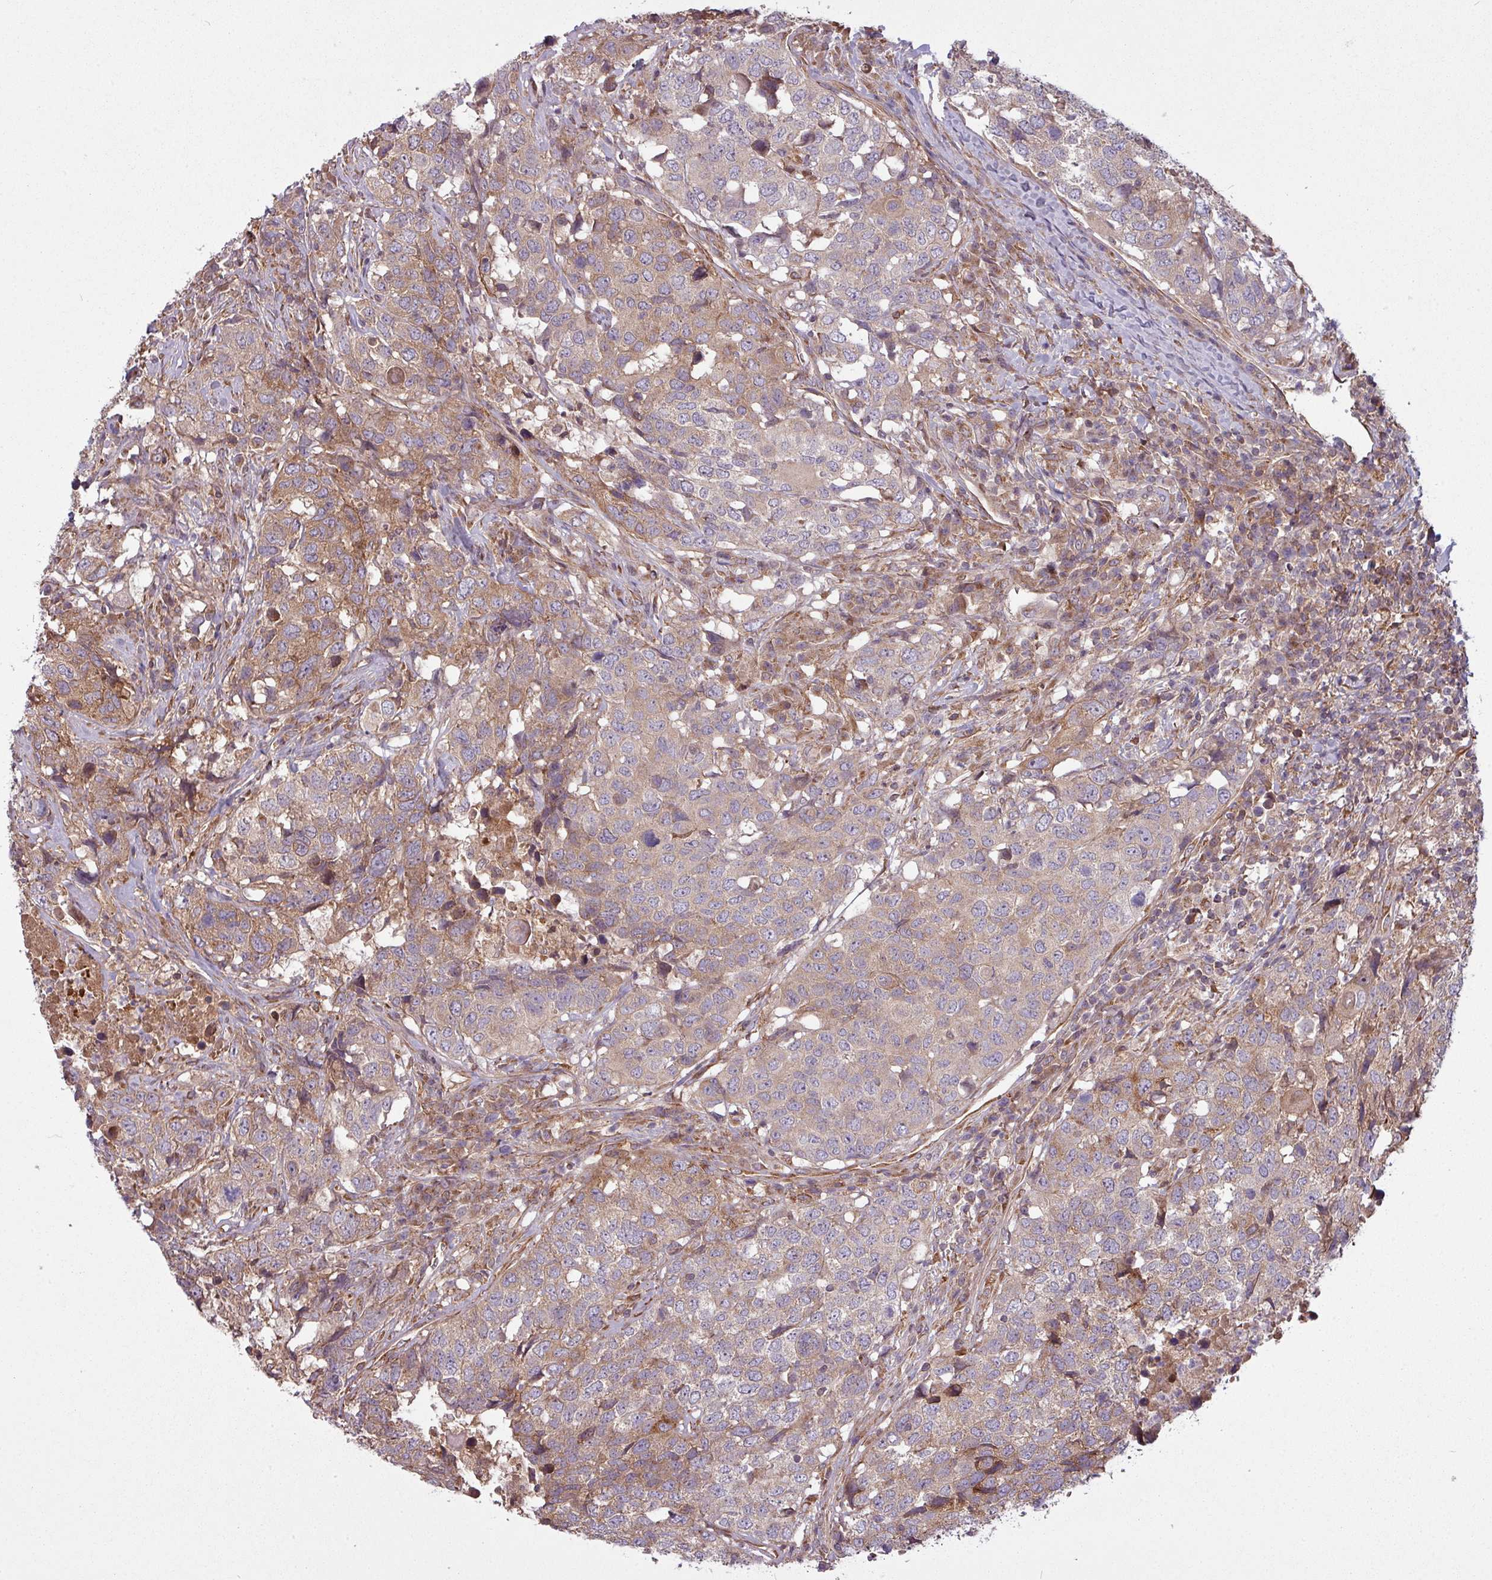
{"staining": {"intensity": "weak", "quantity": "25%-75%", "location": "cytoplasmic/membranous"}, "tissue": "head and neck cancer", "cell_type": "Tumor cells", "image_type": "cancer", "snomed": [{"axis": "morphology", "description": "Normal tissue, NOS"}, {"axis": "morphology", "description": "Squamous cell carcinoma, NOS"}, {"axis": "topography", "description": "Skeletal muscle"}, {"axis": "topography", "description": "Vascular tissue"}, {"axis": "topography", "description": "Peripheral nerve tissue"}, {"axis": "topography", "description": "Head-Neck"}], "caption": "IHC (DAB (3,3'-diaminobenzidine)) staining of human head and neck cancer reveals weak cytoplasmic/membranous protein positivity in approximately 25%-75% of tumor cells.", "gene": "SNRNP25", "patient": {"sex": "male", "age": 66}}